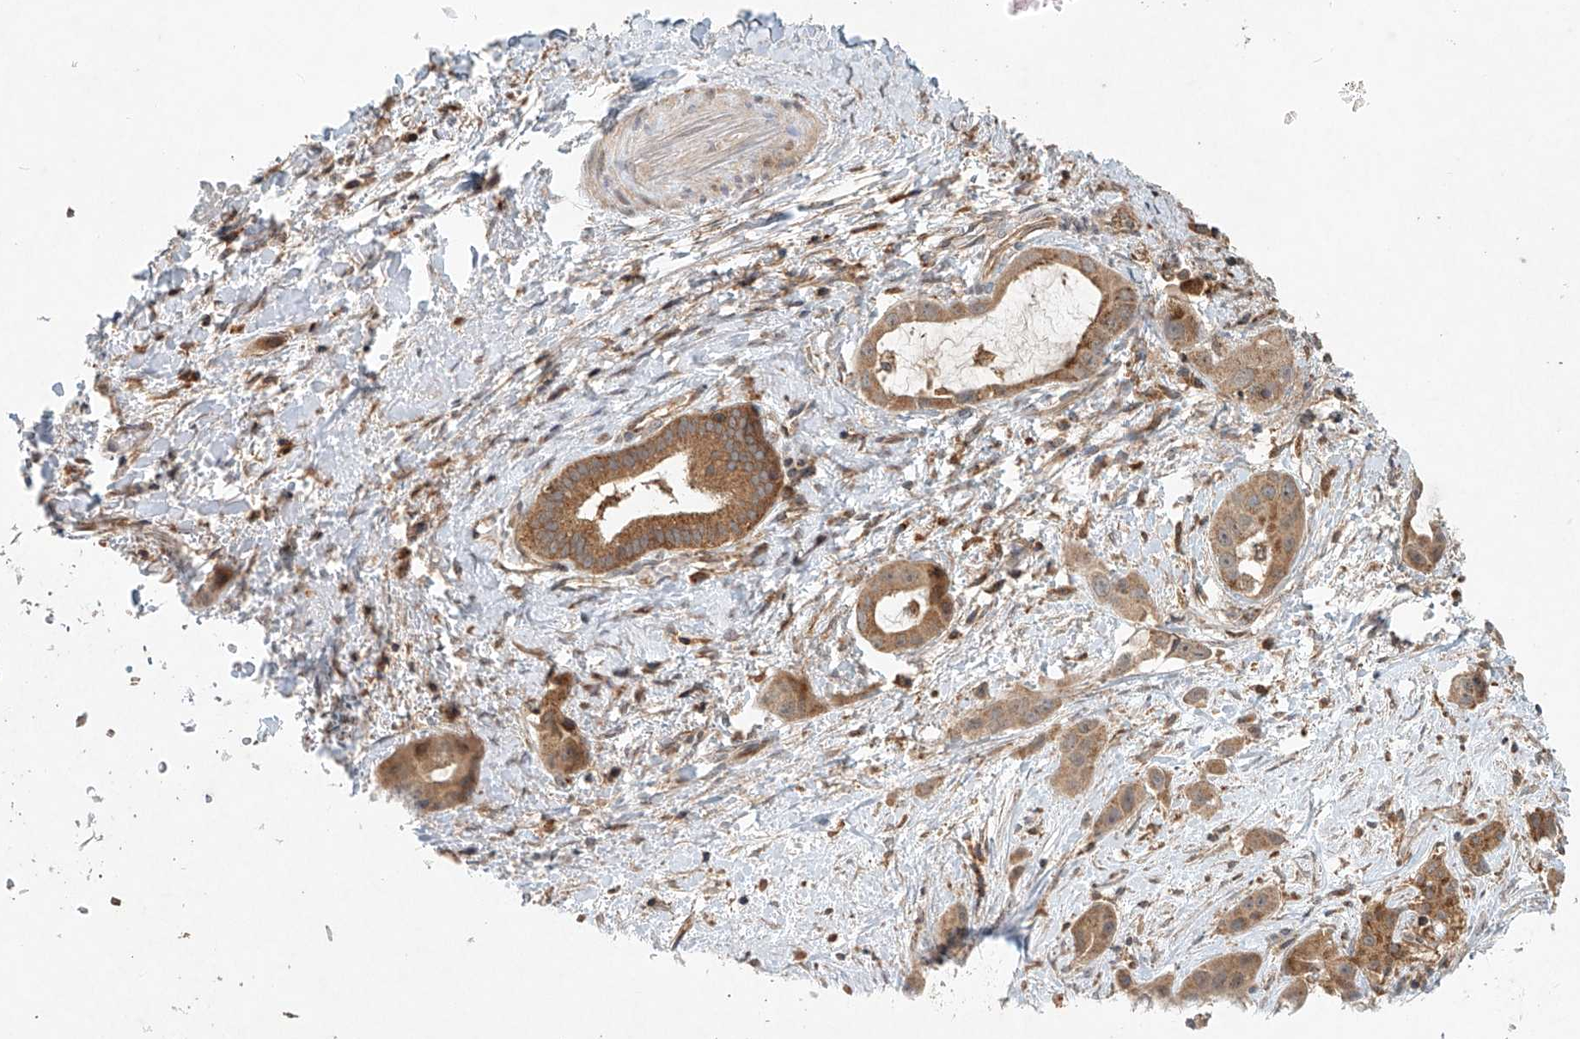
{"staining": {"intensity": "moderate", "quantity": ">75%", "location": "cytoplasmic/membranous"}, "tissue": "liver cancer", "cell_type": "Tumor cells", "image_type": "cancer", "snomed": [{"axis": "morphology", "description": "Cholangiocarcinoma"}, {"axis": "topography", "description": "Liver"}], "caption": "The image reveals a brown stain indicating the presence of a protein in the cytoplasmic/membranous of tumor cells in liver cancer.", "gene": "DCAF11", "patient": {"sex": "female", "age": 52}}